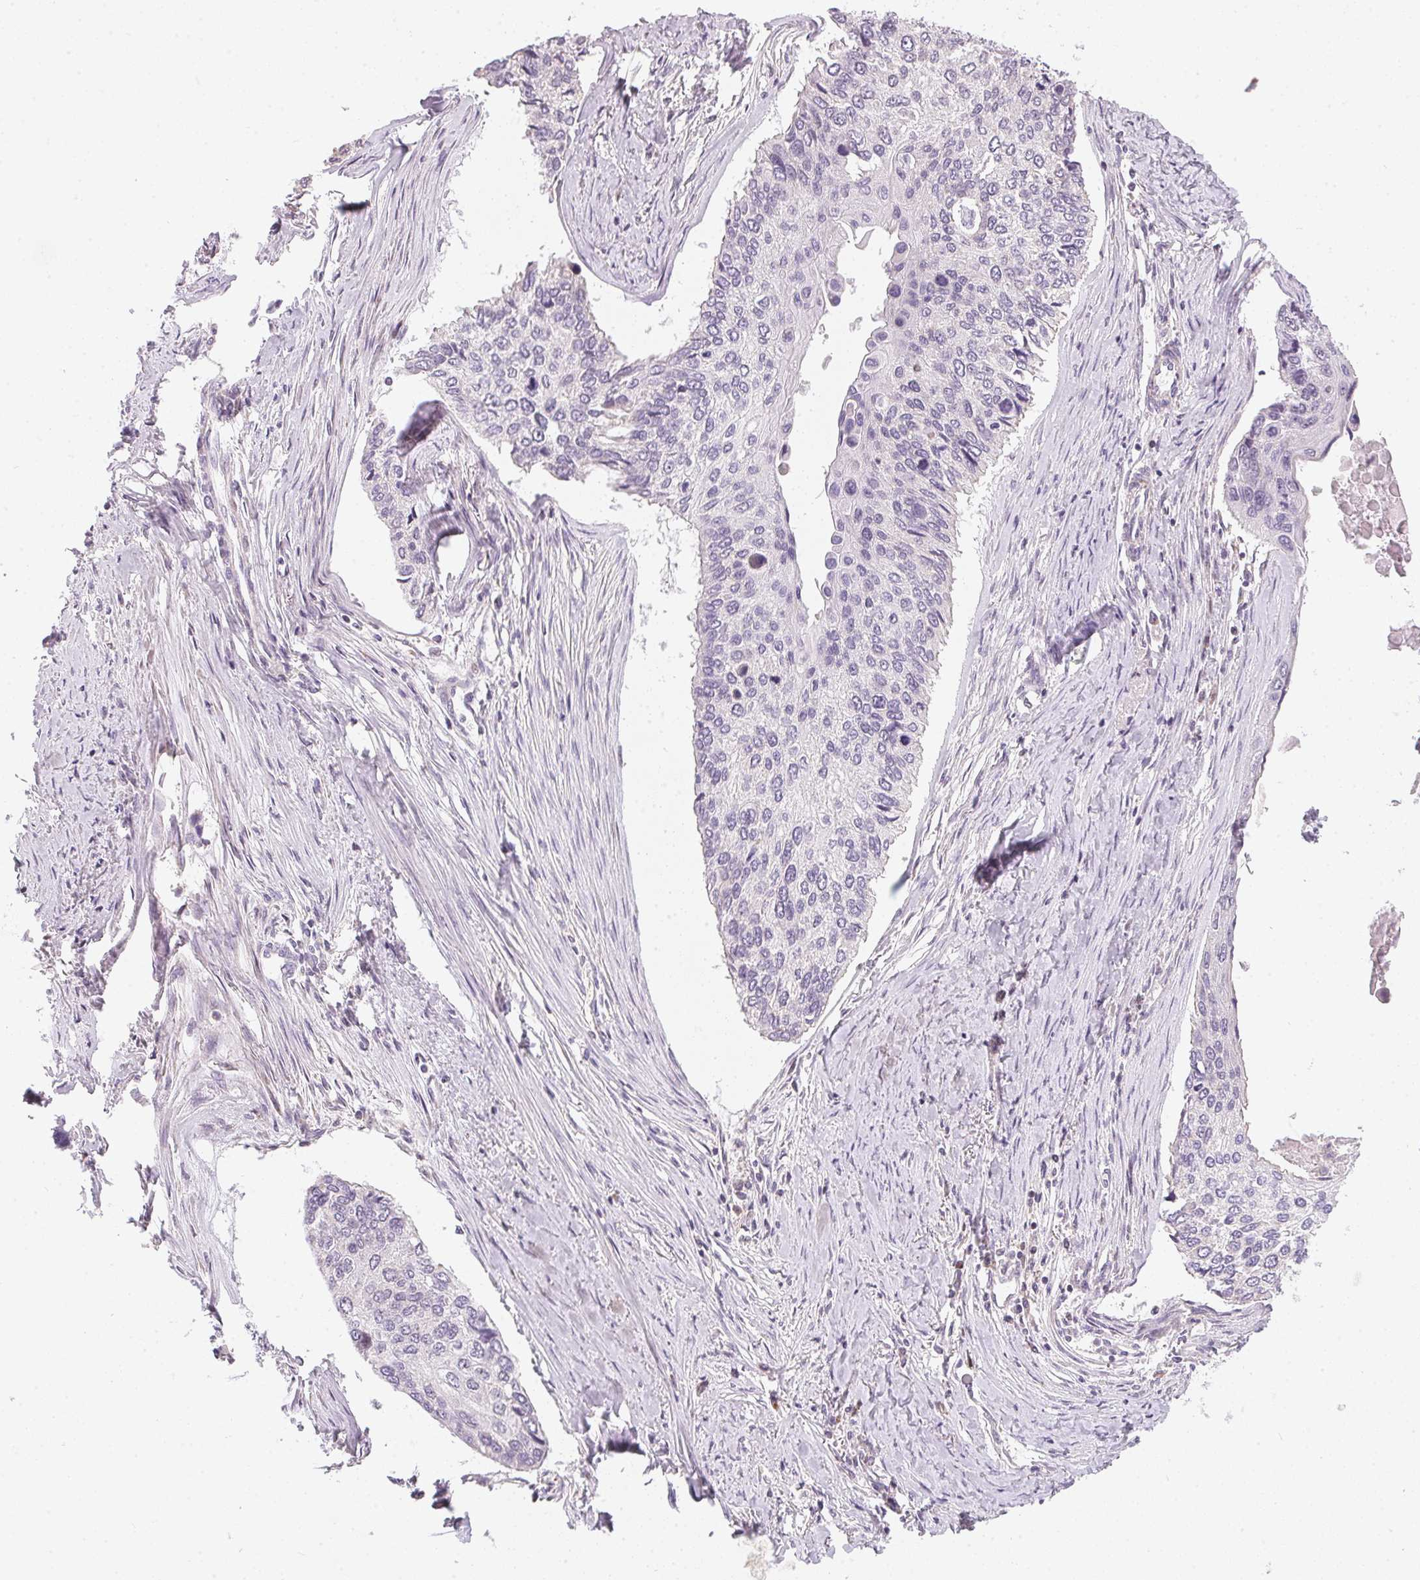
{"staining": {"intensity": "negative", "quantity": "none", "location": "none"}, "tissue": "lung cancer", "cell_type": "Tumor cells", "image_type": "cancer", "snomed": [{"axis": "morphology", "description": "Squamous cell carcinoma, NOS"}, {"axis": "morphology", "description": "Squamous cell carcinoma, metastatic, NOS"}, {"axis": "topography", "description": "Lung"}], "caption": "IHC photomicrograph of neoplastic tissue: lung cancer stained with DAB exhibits no significant protein positivity in tumor cells. Brightfield microscopy of immunohistochemistry (IHC) stained with DAB (brown) and hematoxylin (blue), captured at high magnification.", "gene": "COQ7", "patient": {"sex": "male", "age": 63}}